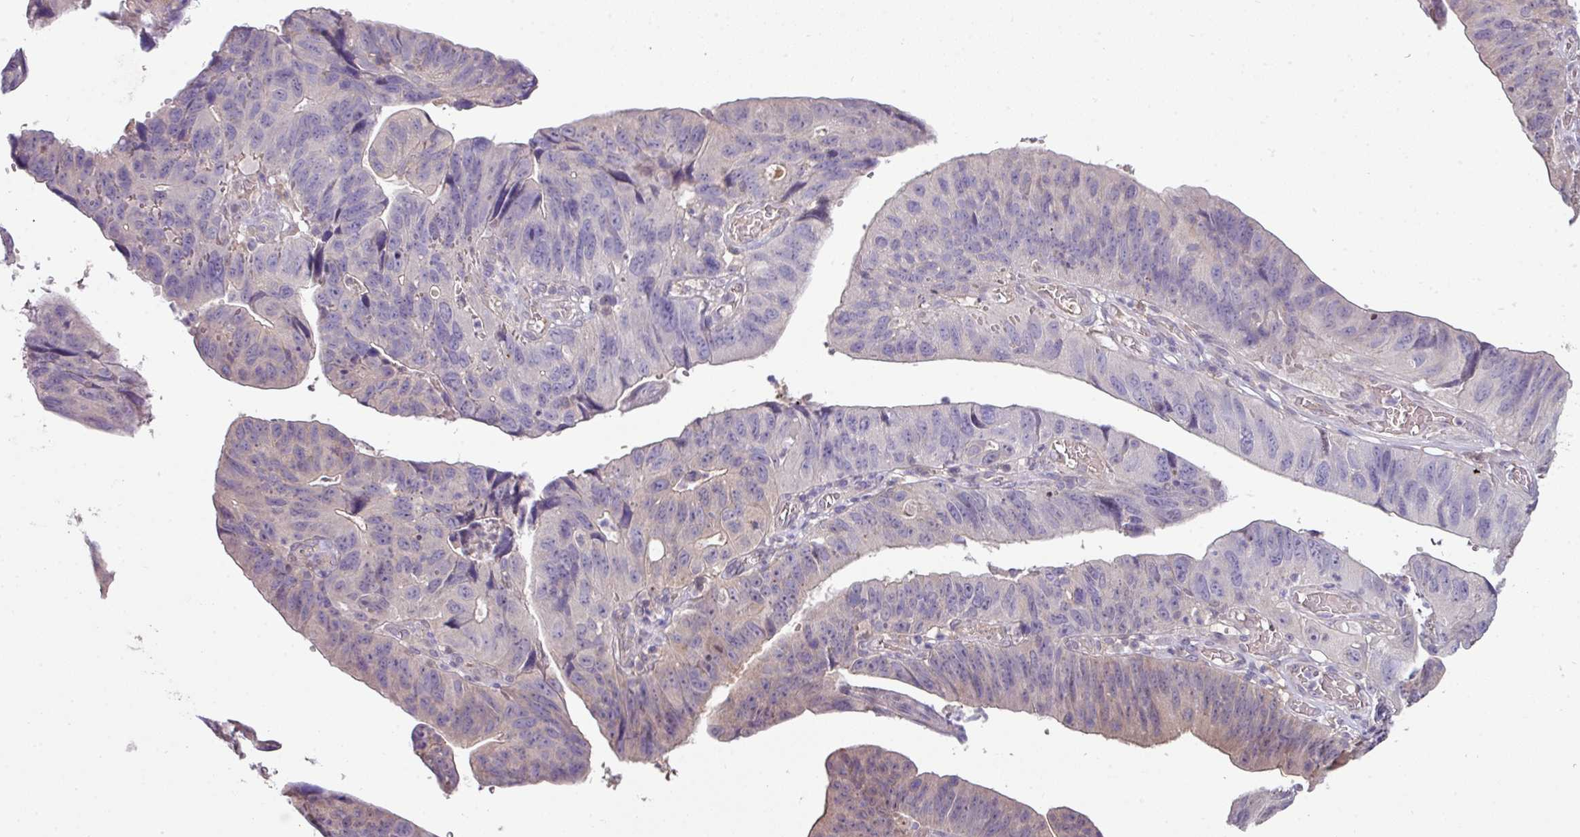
{"staining": {"intensity": "negative", "quantity": "none", "location": "none"}, "tissue": "stomach cancer", "cell_type": "Tumor cells", "image_type": "cancer", "snomed": [{"axis": "morphology", "description": "Adenocarcinoma, NOS"}, {"axis": "topography", "description": "Stomach"}], "caption": "Stomach cancer stained for a protein using IHC reveals no positivity tumor cells.", "gene": "SLAMF6", "patient": {"sex": "male", "age": 59}}